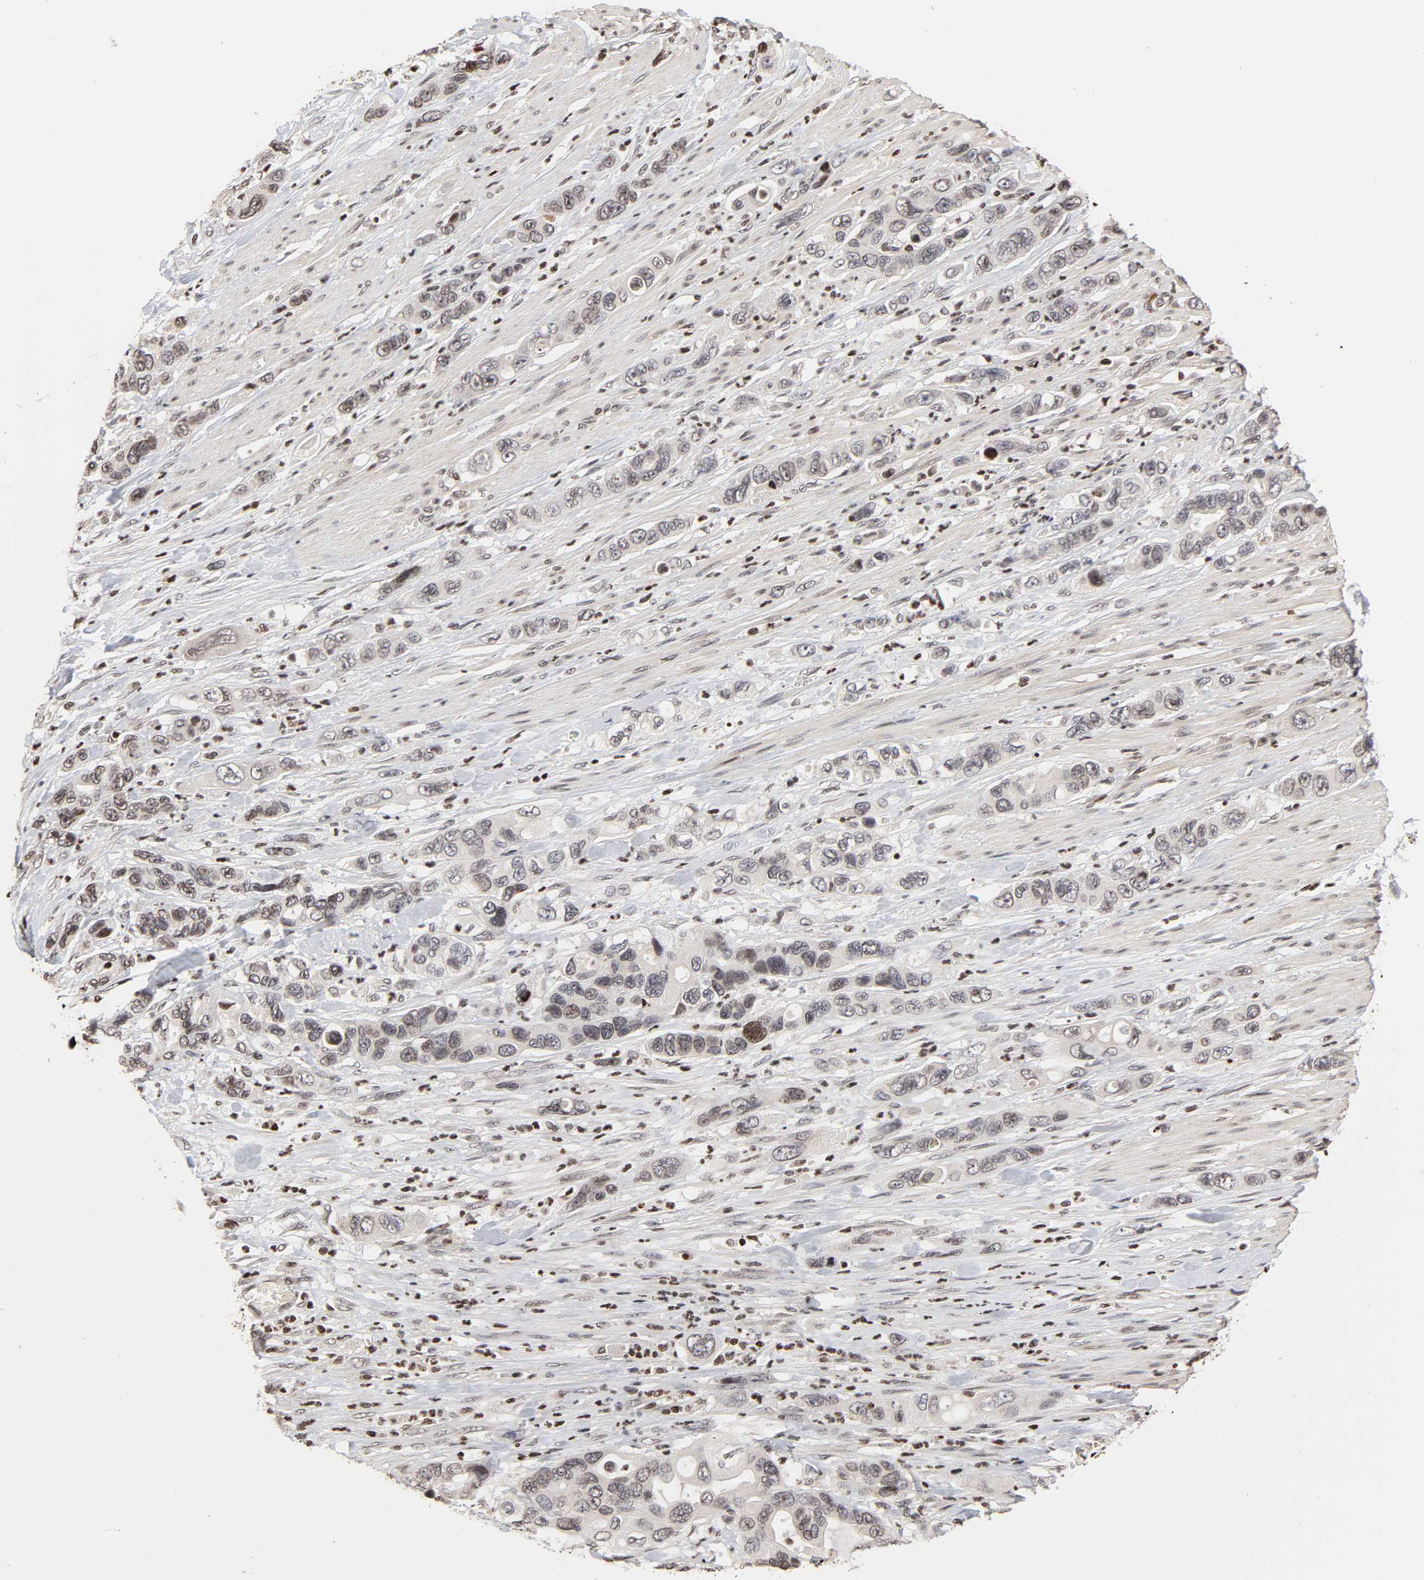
{"staining": {"intensity": "negative", "quantity": "none", "location": "none"}, "tissue": "pancreatic cancer", "cell_type": "Tumor cells", "image_type": "cancer", "snomed": [{"axis": "morphology", "description": "Adenocarcinoma, NOS"}, {"axis": "topography", "description": "Pancreas"}], "caption": "The image shows no significant positivity in tumor cells of pancreatic adenocarcinoma. The staining is performed using DAB (3,3'-diaminobenzidine) brown chromogen with nuclei counter-stained in using hematoxylin.", "gene": "ZNF473", "patient": {"sex": "female", "age": 71}}